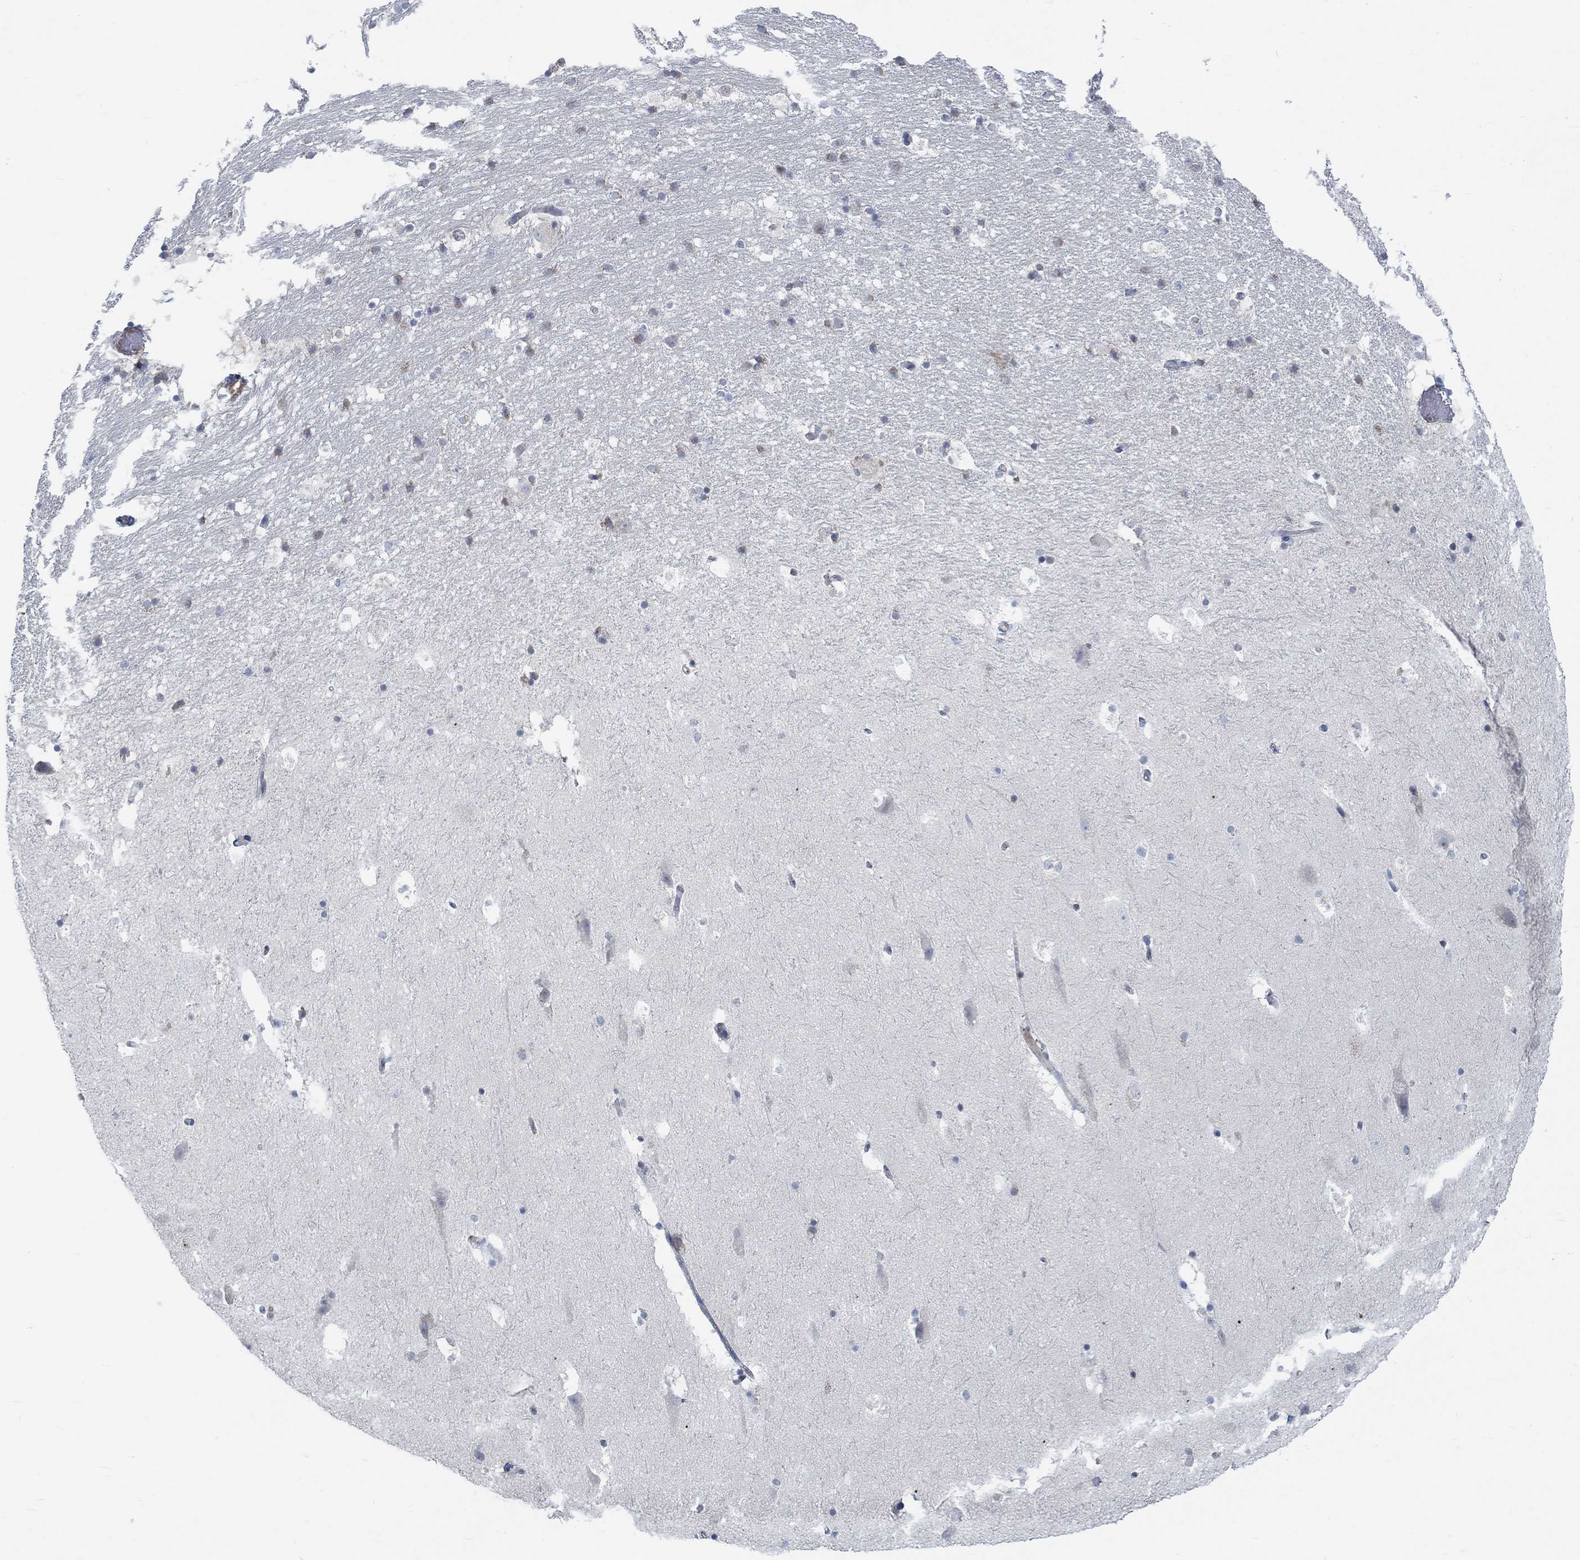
{"staining": {"intensity": "weak", "quantity": "25%-75%", "location": "cytoplasmic/membranous"}, "tissue": "hippocampus", "cell_type": "Glial cells", "image_type": "normal", "snomed": [{"axis": "morphology", "description": "Normal tissue, NOS"}, {"axis": "topography", "description": "Hippocampus"}], "caption": "The image shows immunohistochemical staining of unremarkable hippocampus. There is weak cytoplasmic/membranous positivity is seen in about 25%-75% of glial cells.", "gene": "TEKT4", "patient": {"sex": "male", "age": 51}}